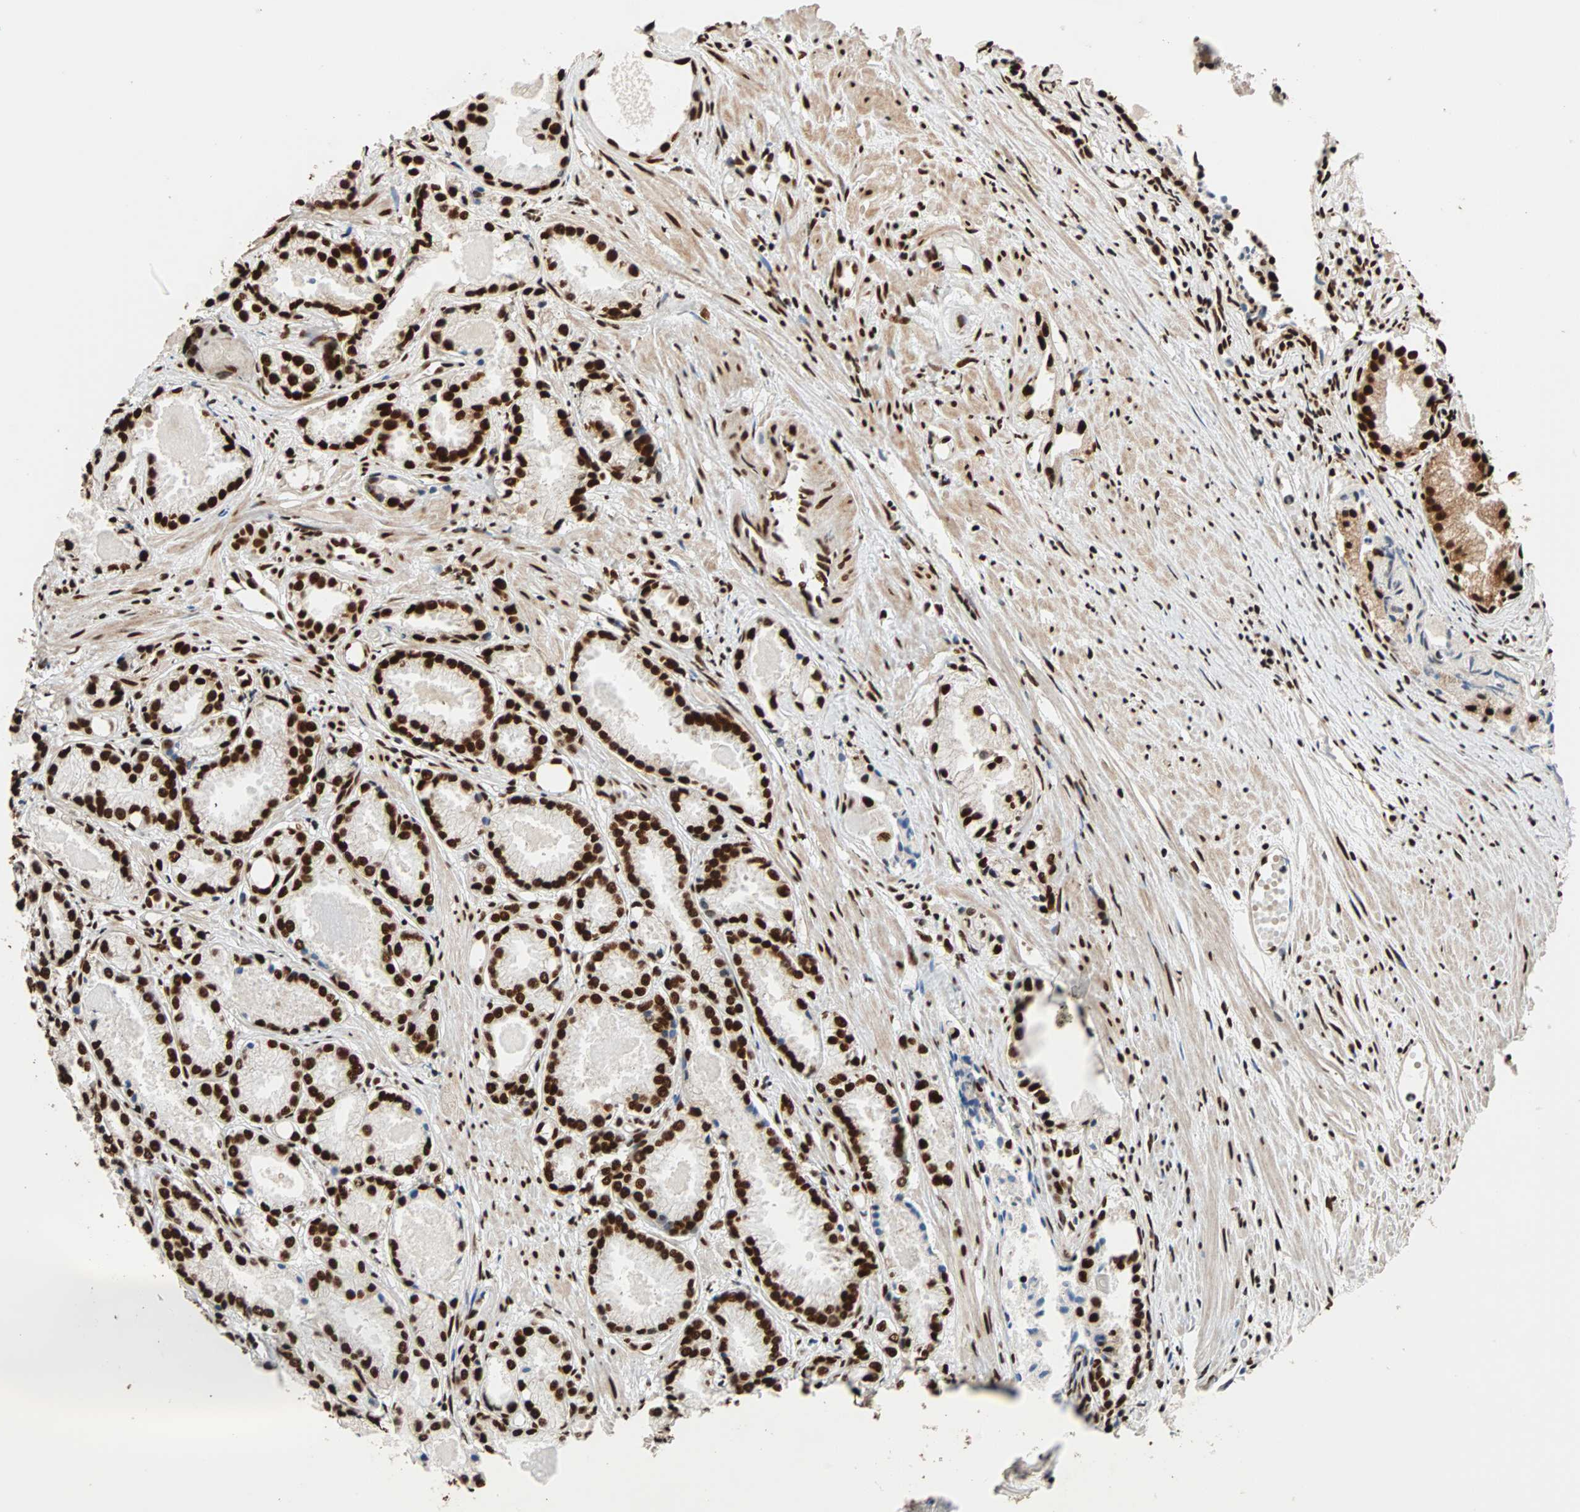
{"staining": {"intensity": "strong", "quantity": ">75%", "location": "nuclear"}, "tissue": "prostate cancer", "cell_type": "Tumor cells", "image_type": "cancer", "snomed": [{"axis": "morphology", "description": "Adenocarcinoma, Low grade"}, {"axis": "topography", "description": "Prostate"}], "caption": "Prostate cancer (adenocarcinoma (low-grade)) stained for a protein reveals strong nuclear positivity in tumor cells.", "gene": "ILF2", "patient": {"sex": "male", "age": 72}}